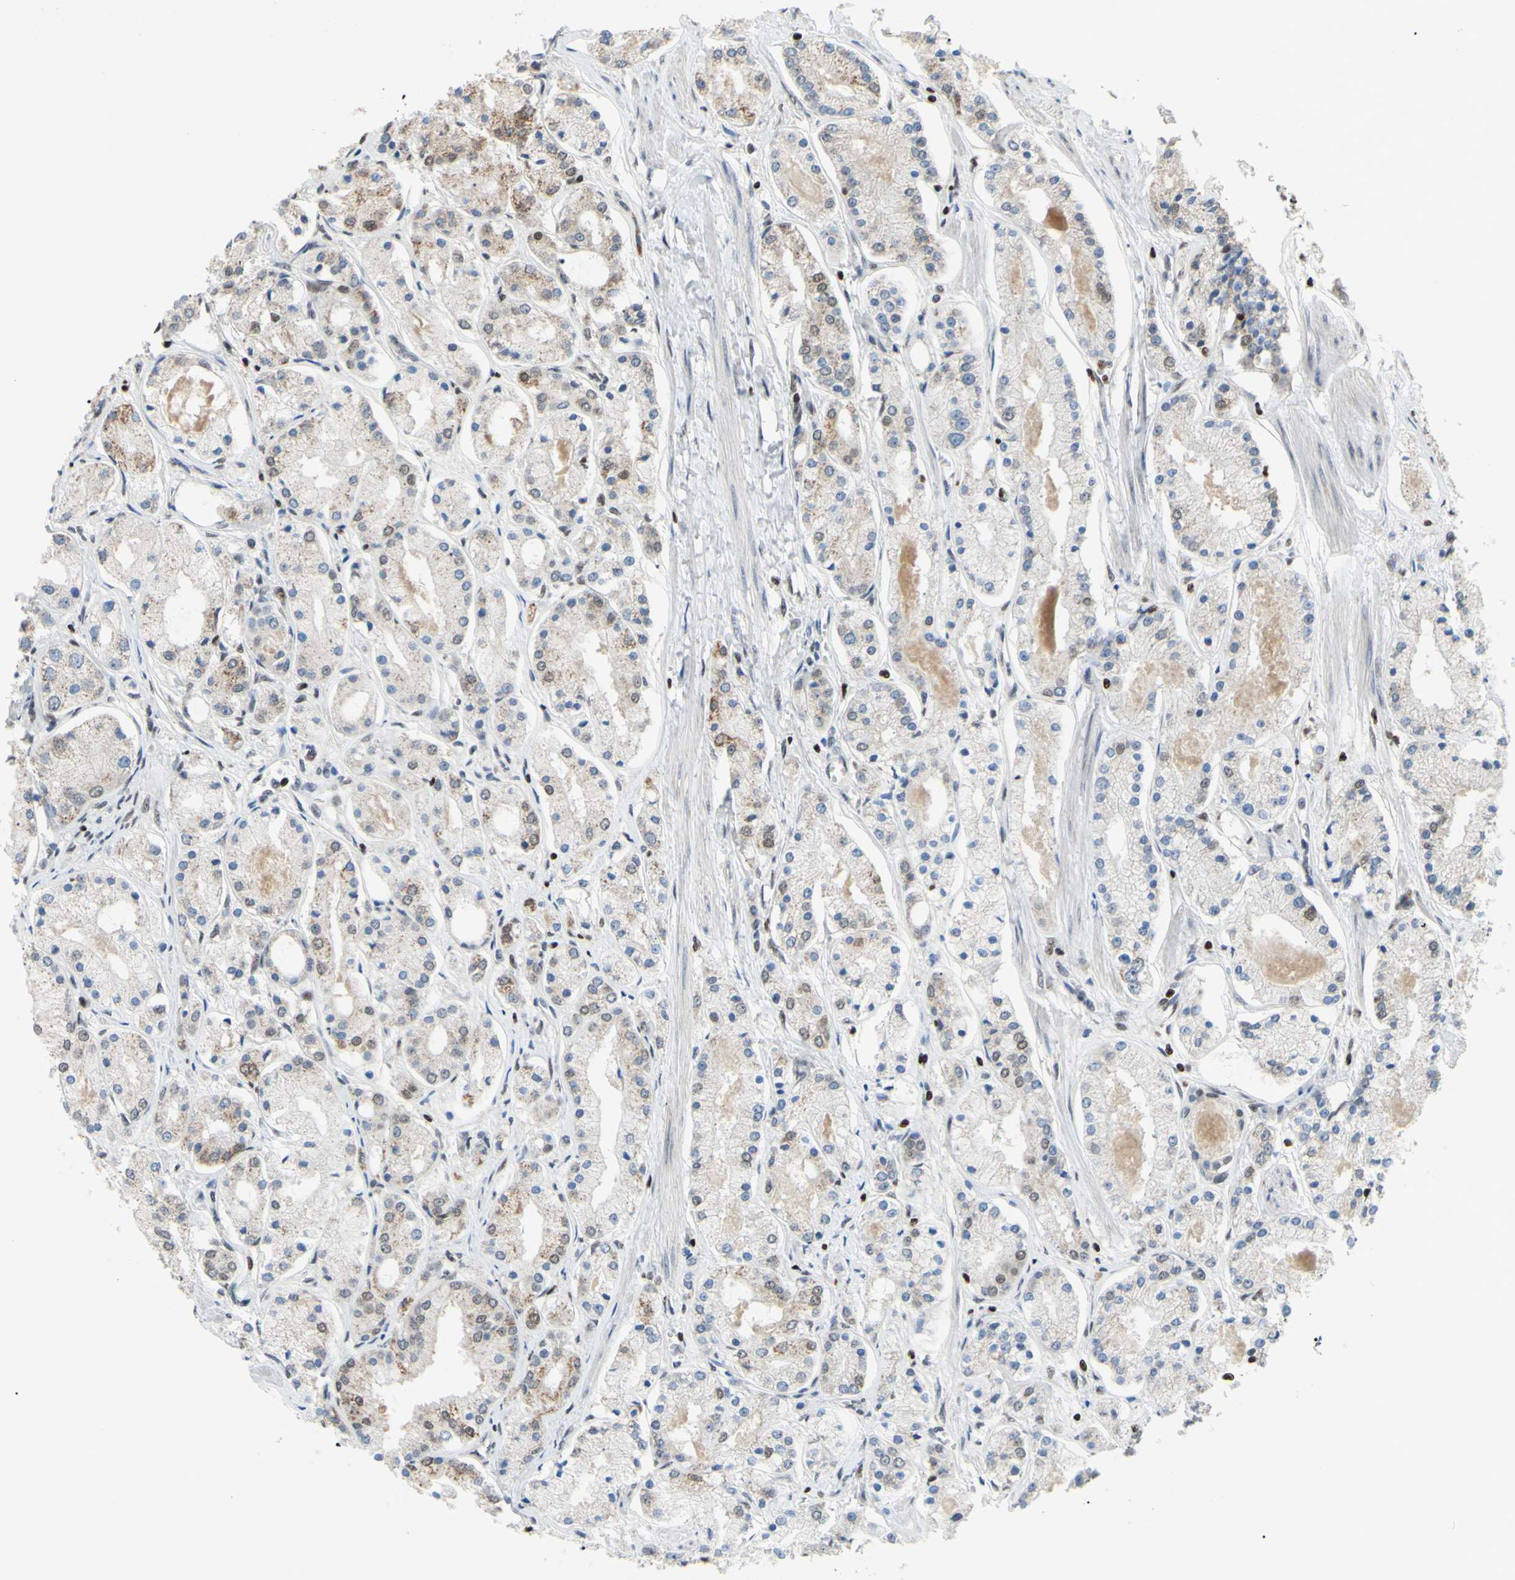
{"staining": {"intensity": "weak", "quantity": "25%-75%", "location": "cytoplasmic/membranous"}, "tissue": "prostate cancer", "cell_type": "Tumor cells", "image_type": "cancer", "snomed": [{"axis": "morphology", "description": "Adenocarcinoma, High grade"}, {"axis": "topography", "description": "Prostate"}], "caption": "This histopathology image exhibits immunohistochemistry staining of human high-grade adenocarcinoma (prostate), with low weak cytoplasmic/membranous positivity in approximately 25%-75% of tumor cells.", "gene": "SP4", "patient": {"sex": "male", "age": 66}}